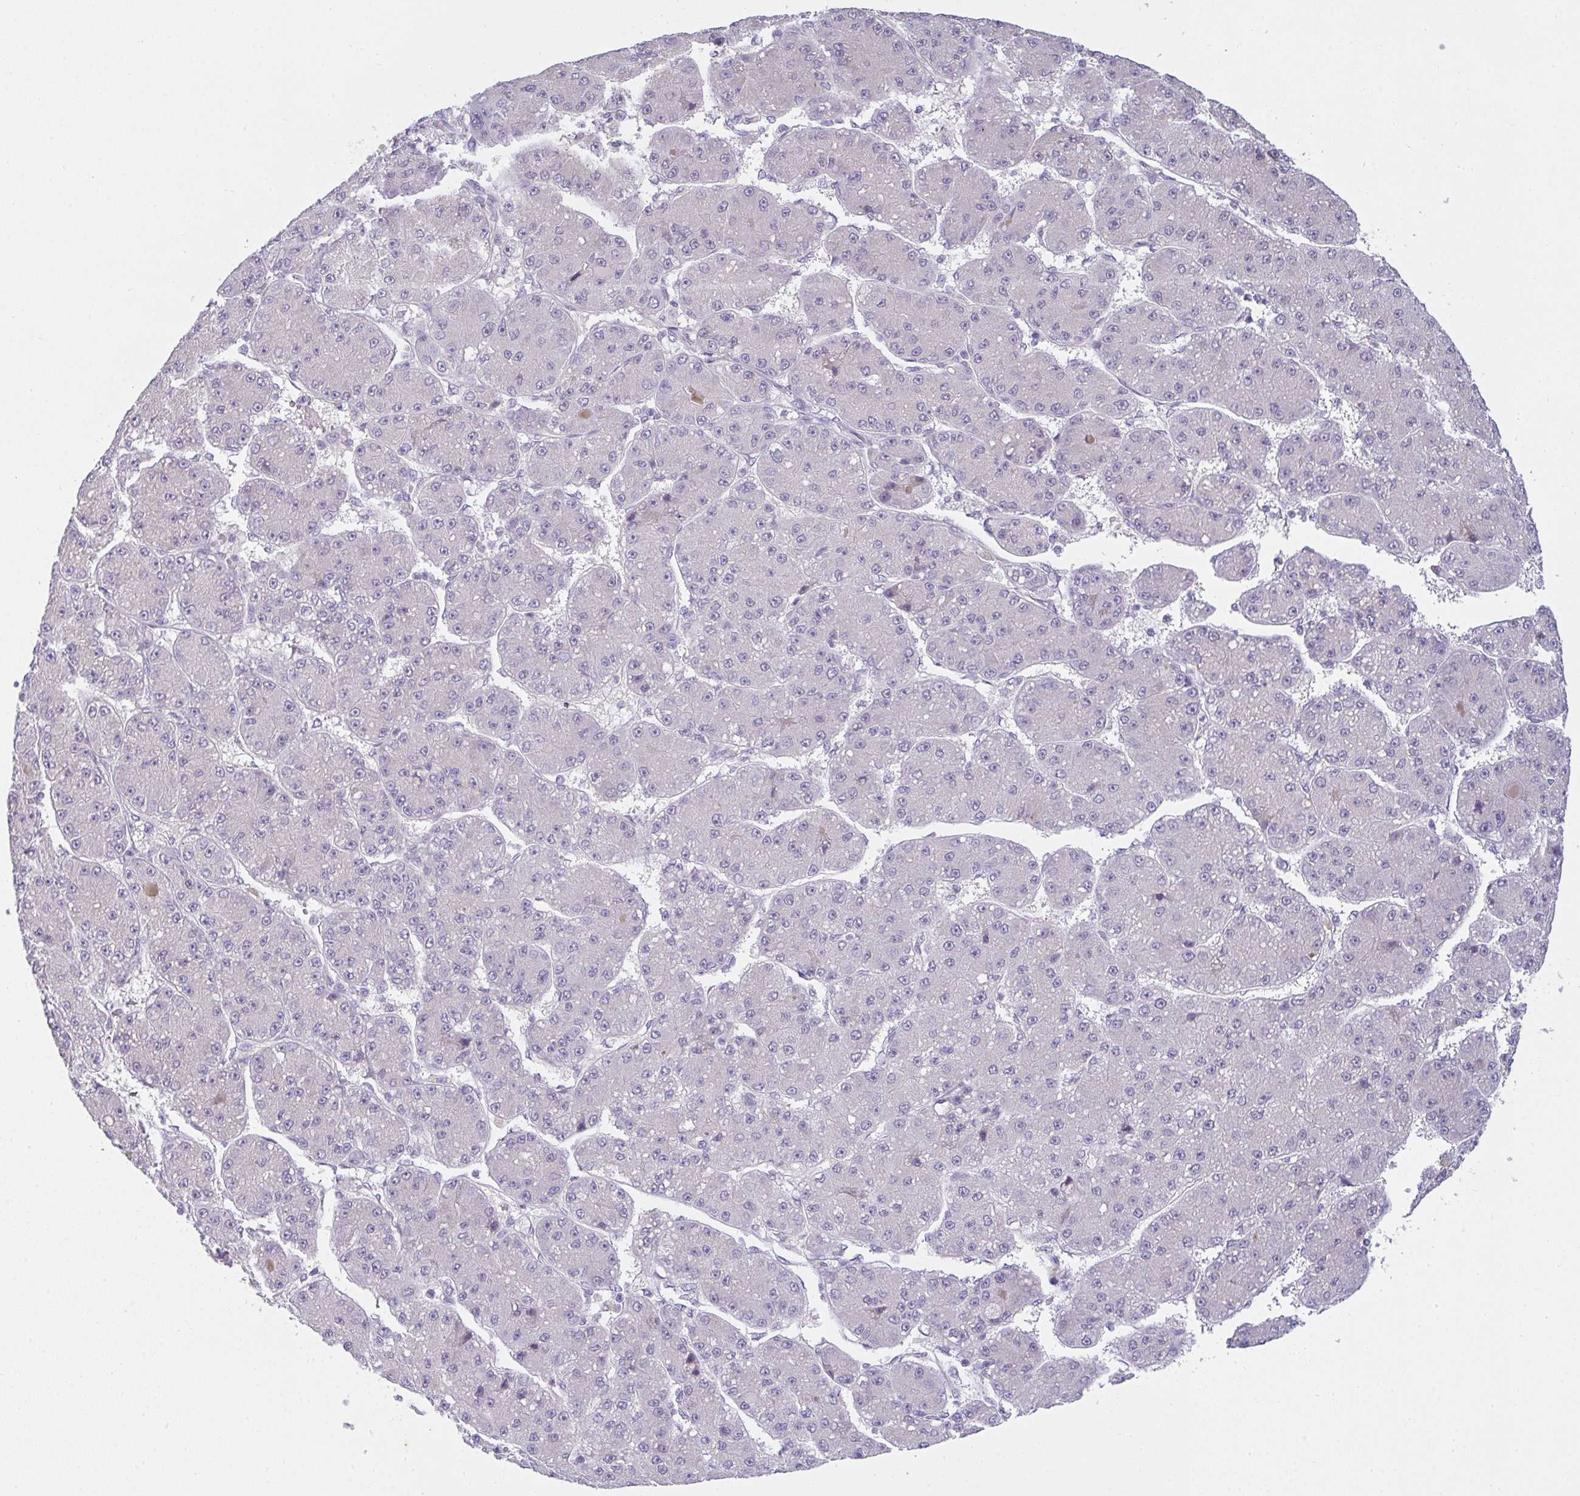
{"staining": {"intensity": "negative", "quantity": "none", "location": "none"}, "tissue": "liver cancer", "cell_type": "Tumor cells", "image_type": "cancer", "snomed": [{"axis": "morphology", "description": "Carcinoma, Hepatocellular, NOS"}, {"axis": "topography", "description": "Liver"}], "caption": "Liver hepatocellular carcinoma was stained to show a protein in brown. There is no significant staining in tumor cells. (DAB (3,3'-diaminobenzidine) IHC visualized using brightfield microscopy, high magnification).", "gene": "COX7B", "patient": {"sex": "male", "age": 67}}